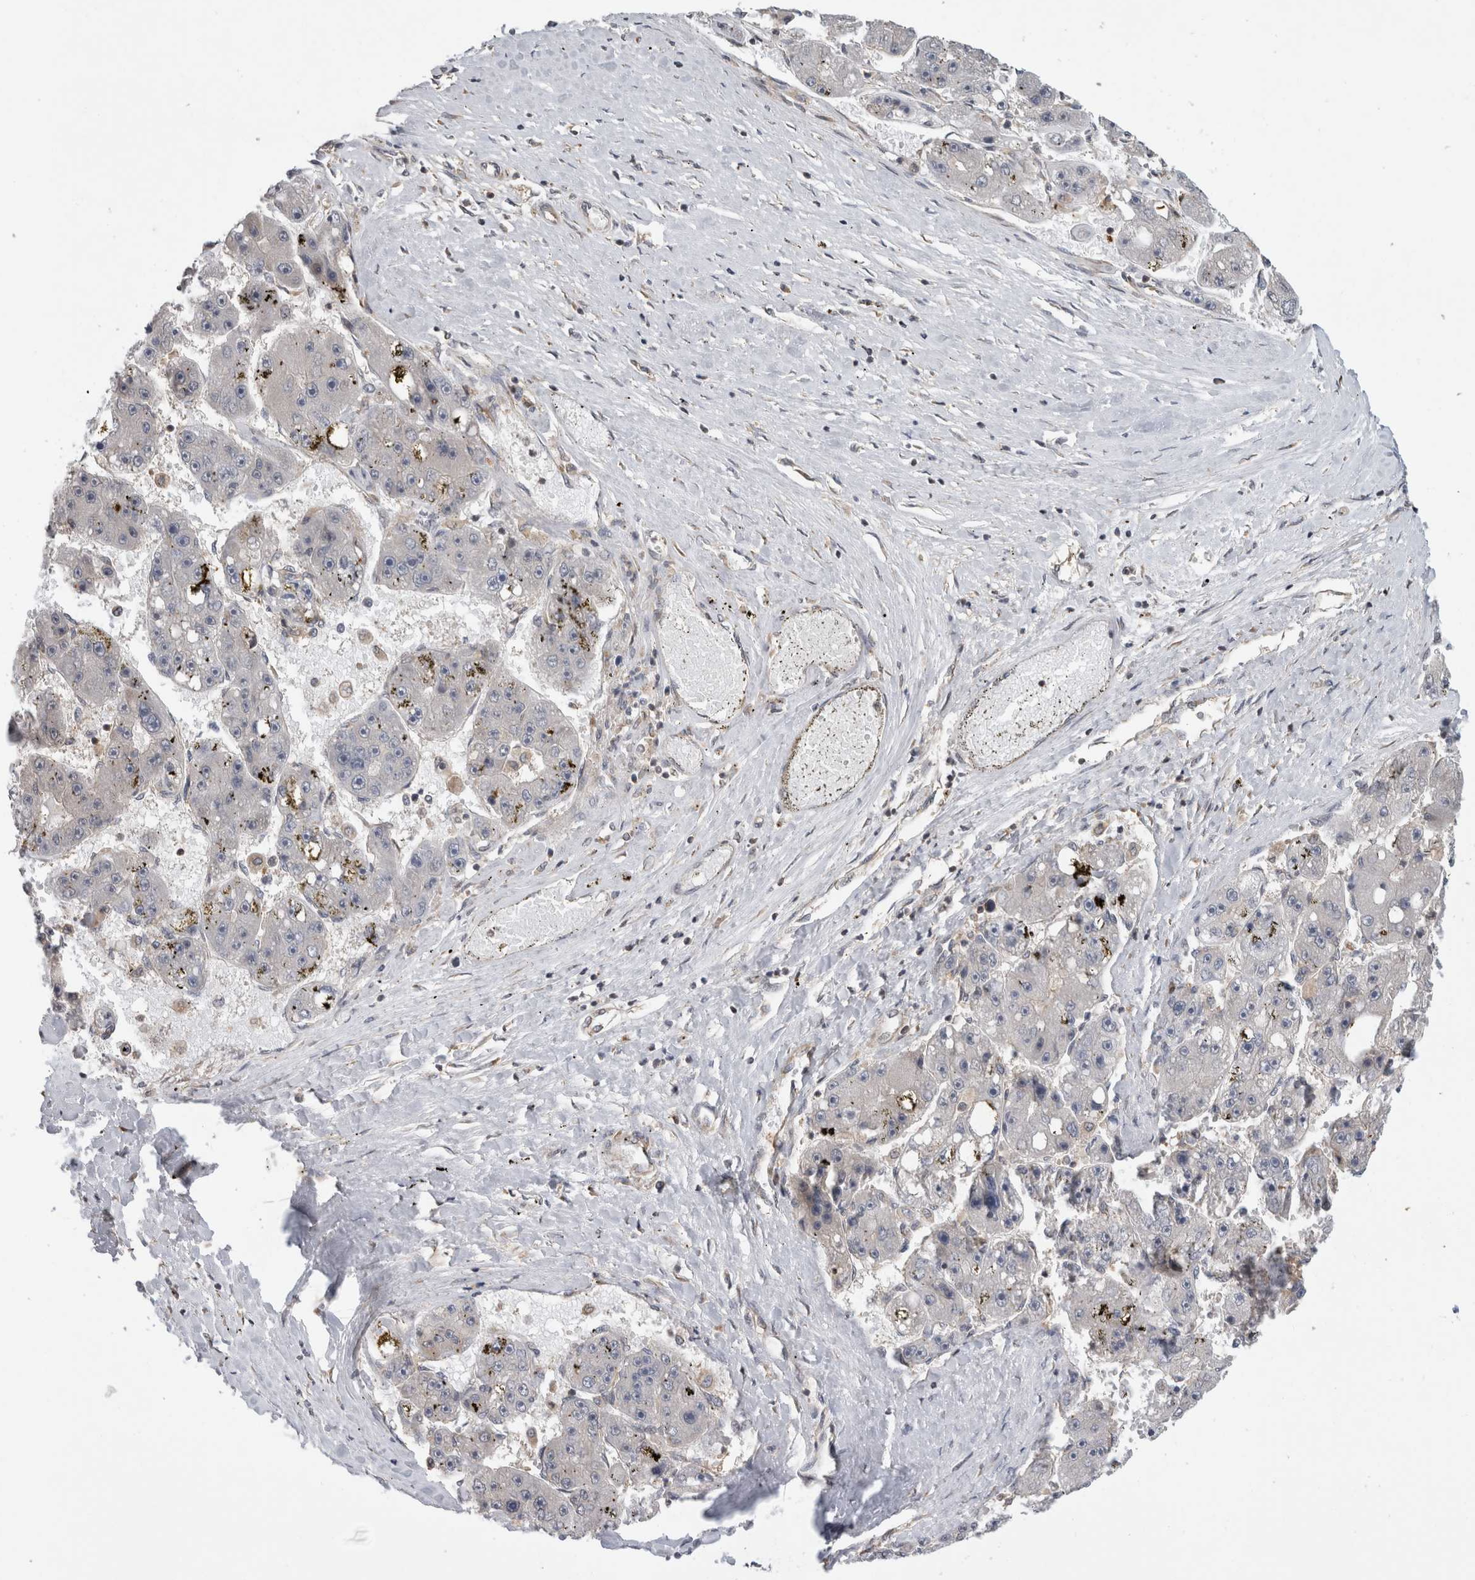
{"staining": {"intensity": "negative", "quantity": "none", "location": "none"}, "tissue": "liver cancer", "cell_type": "Tumor cells", "image_type": "cancer", "snomed": [{"axis": "morphology", "description": "Carcinoma, Hepatocellular, NOS"}, {"axis": "topography", "description": "Liver"}], "caption": "Tumor cells show no significant protein positivity in liver hepatocellular carcinoma.", "gene": "PARP6", "patient": {"sex": "female", "age": 61}}